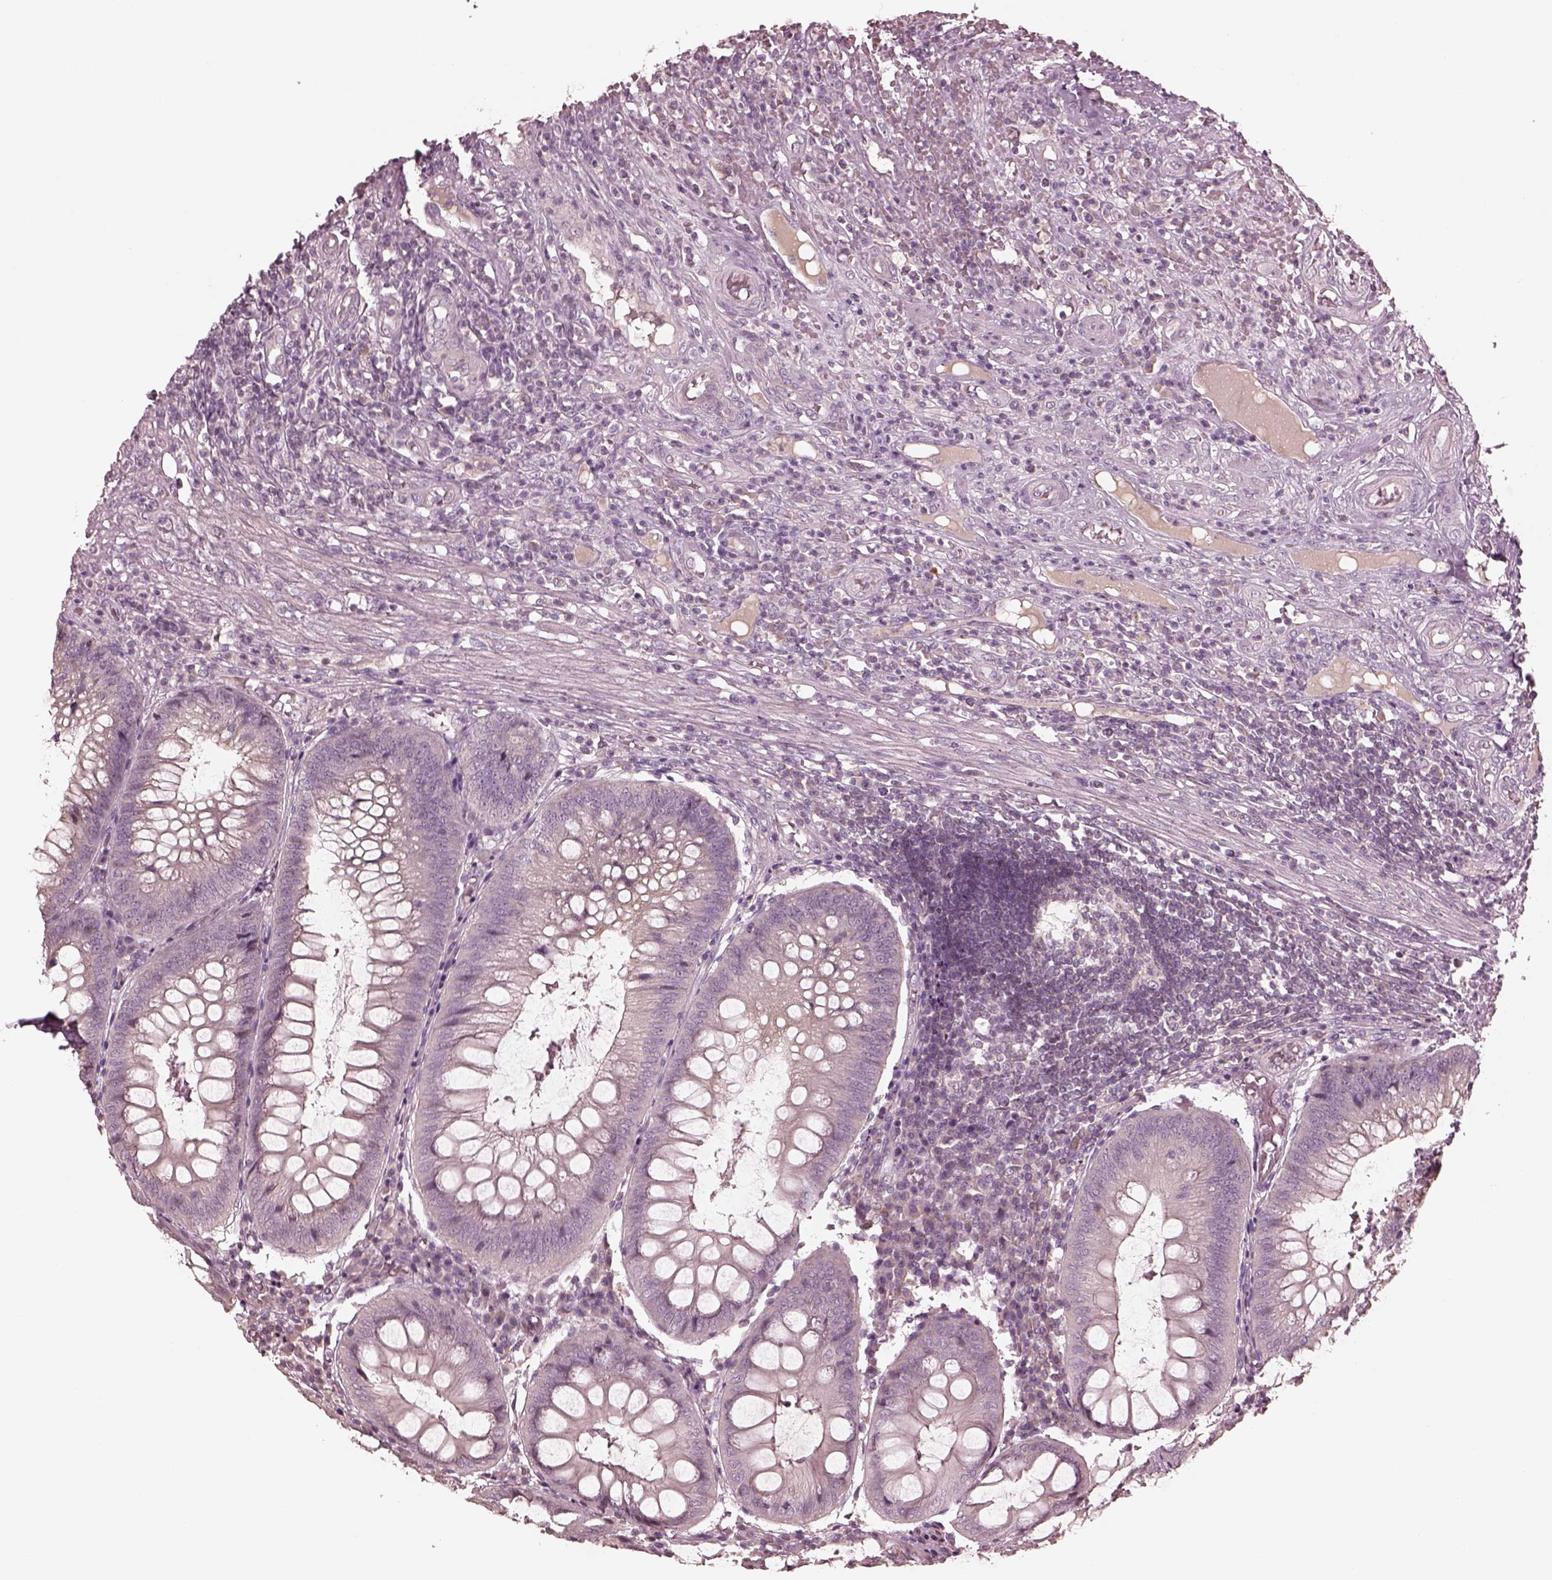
{"staining": {"intensity": "negative", "quantity": "none", "location": "none"}, "tissue": "appendix", "cell_type": "Glandular cells", "image_type": "normal", "snomed": [{"axis": "morphology", "description": "Normal tissue, NOS"}, {"axis": "morphology", "description": "Inflammation, NOS"}, {"axis": "topography", "description": "Appendix"}], "caption": "Immunohistochemical staining of benign appendix reveals no significant expression in glandular cells.", "gene": "VWA5B1", "patient": {"sex": "male", "age": 16}}